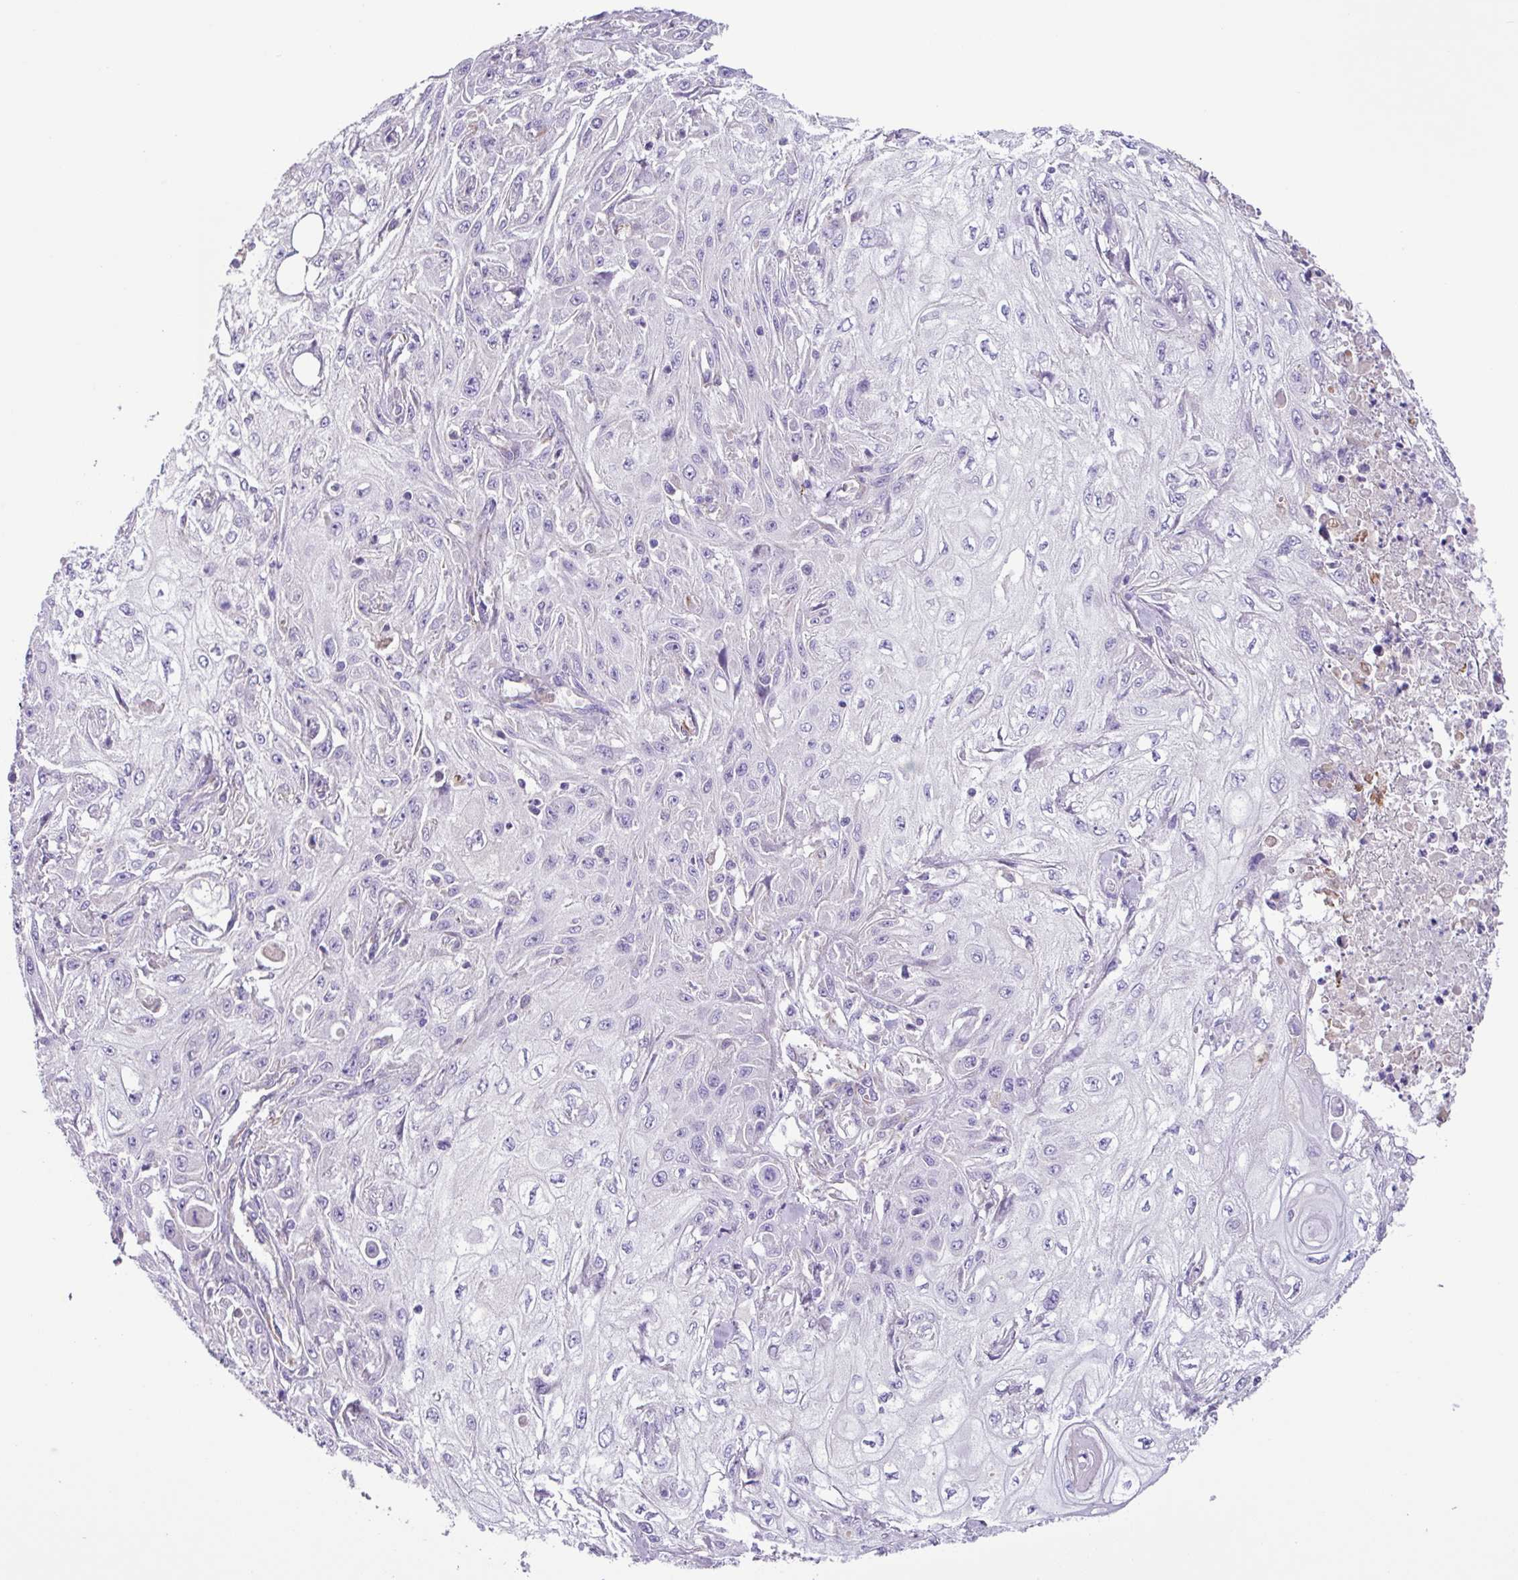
{"staining": {"intensity": "negative", "quantity": "none", "location": "none"}, "tissue": "skin cancer", "cell_type": "Tumor cells", "image_type": "cancer", "snomed": [{"axis": "morphology", "description": "Squamous cell carcinoma, NOS"}, {"axis": "morphology", "description": "Squamous cell carcinoma, metastatic, NOS"}, {"axis": "topography", "description": "Skin"}, {"axis": "topography", "description": "Lymph node"}], "caption": "Skin cancer was stained to show a protein in brown. There is no significant staining in tumor cells.", "gene": "MRM2", "patient": {"sex": "male", "age": 75}}